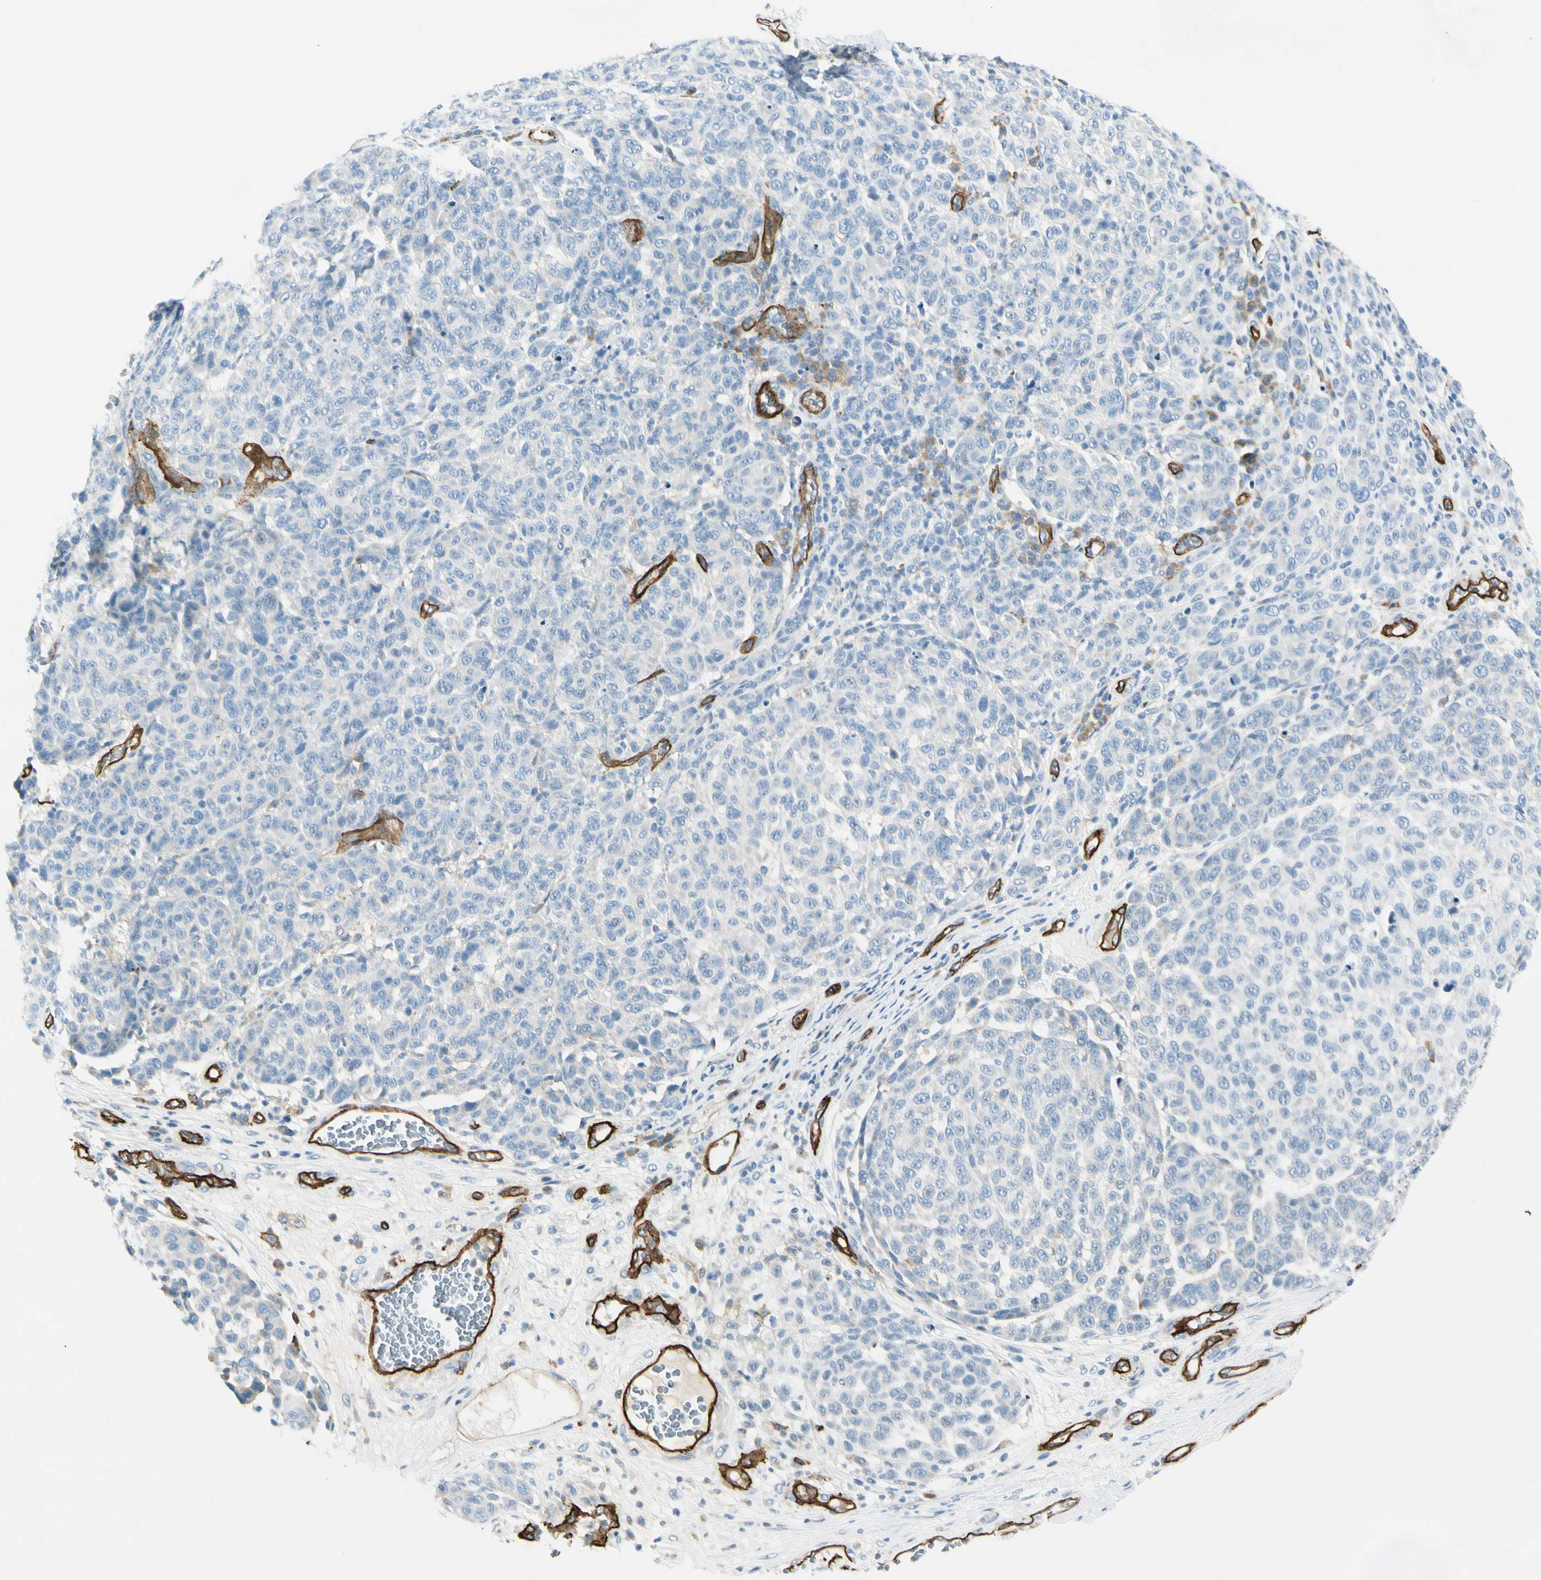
{"staining": {"intensity": "negative", "quantity": "none", "location": "none"}, "tissue": "melanoma", "cell_type": "Tumor cells", "image_type": "cancer", "snomed": [{"axis": "morphology", "description": "Malignant melanoma, NOS"}, {"axis": "topography", "description": "Skin"}], "caption": "Melanoma was stained to show a protein in brown. There is no significant expression in tumor cells.", "gene": "CD93", "patient": {"sex": "male", "age": 59}}